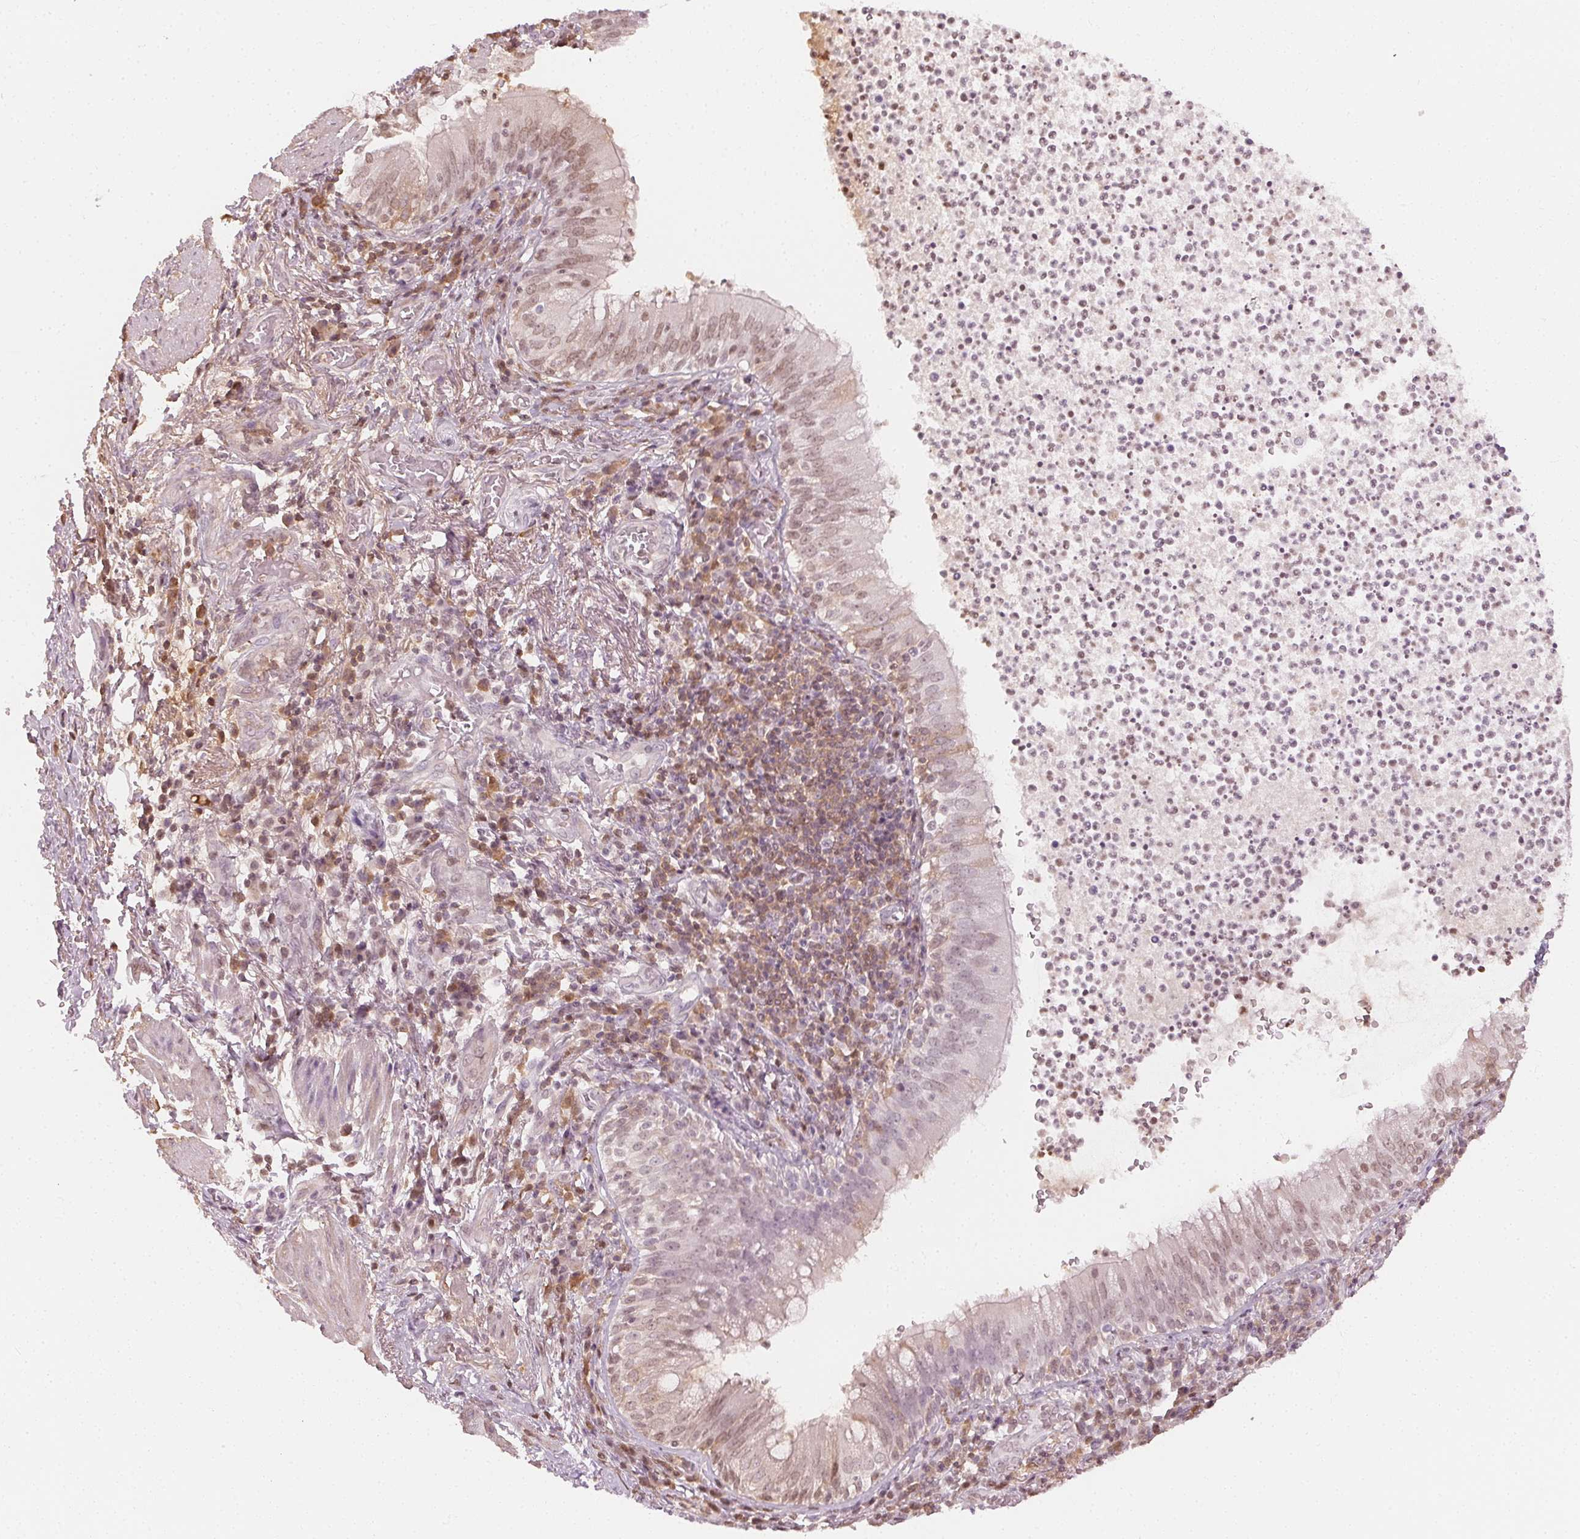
{"staining": {"intensity": "weak", "quantity": "25%-75%", "location": "nuclear"}, "tissue": "bronchus", "cell_type": "Respiratory epithelial cells", "image_type": "normal", "snomed": [{"axis": "morphology", "description": "Normal tissue, NOS"}, {"axis": "topography", "description": "Lymph node"}, {"axis": "topography", "description": "Bronchus"}], "caption": "Immunohistochemical staining of unremarkable human bronchus exhibits low levels of weak nuclear staining in approximately 25%-75% of respiratory epithelial cells. The staining was performed using DAB (3,3'-diaminobenzidine) to visualize the protein expression in brown, while the nuclei were stained in blue with hematoxylin (Magnification: 20x).", "gene": "AFM", "patient": {"sex": "male", "age": 56}}